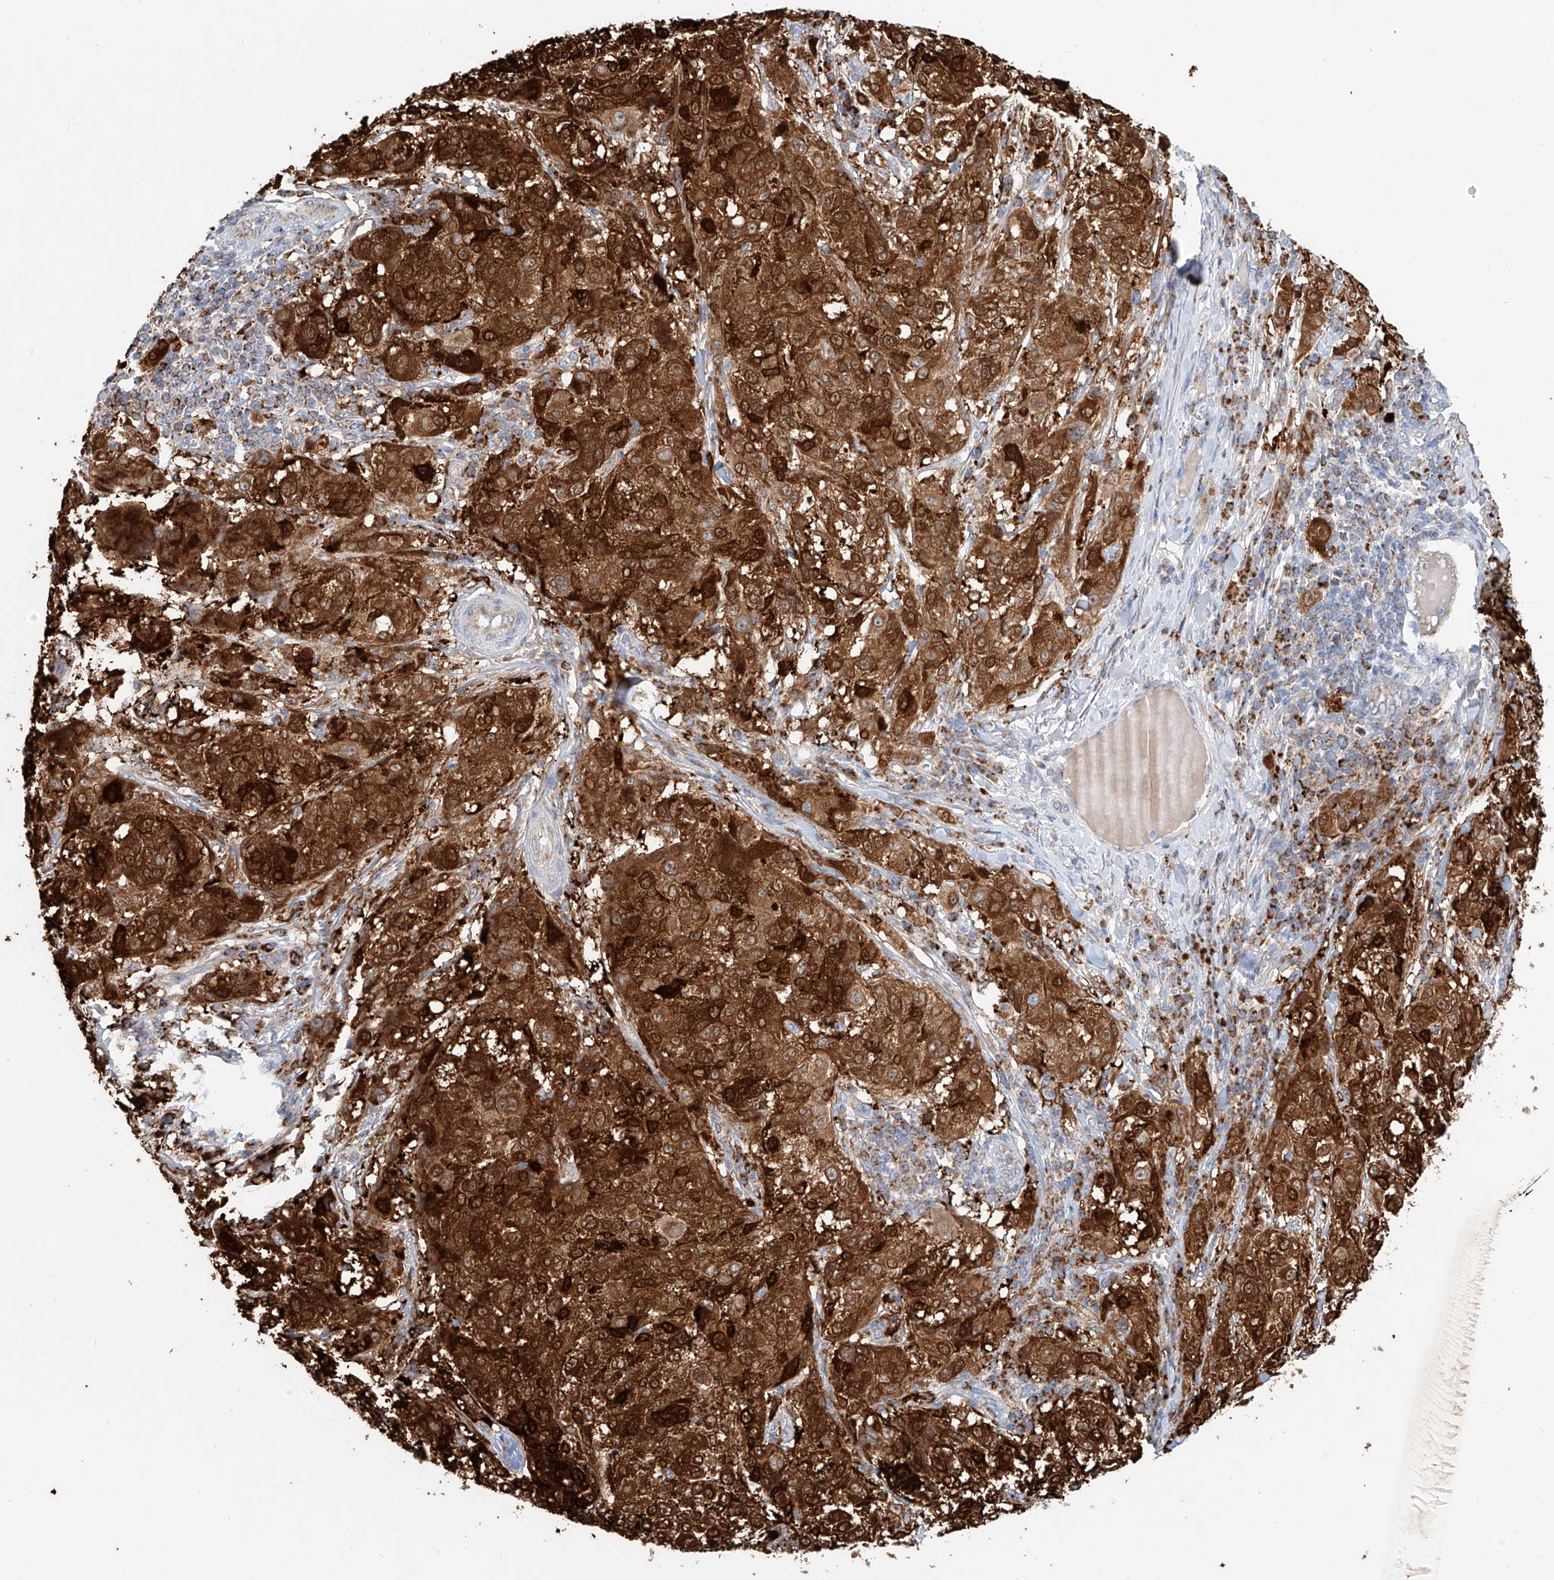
{"staining": {"intensity": "strong", "quantity": ">75%", "location": "cytoplasmic/membranous"}, "tissue": "melanoma", "cell_type": "Tumor cells", "image_type": "cancer", "snomed": [{"axis": "morphology", "description": "Necrosis, NOS"}, {"axis": "morphology", "description": "Malignant melanoma, NOS"}, {"axis": "topography", "description": "Skin"}], "caption": "Malignant melanoma stained with DAB (3,3'-diaminobenzidine) IHC displays high levels of strong cytoplasmic/membranous positivity in approximately >75% of tumor cells.", "gene": "CARD10", "patient": {"sex": "female", "age": 87}}